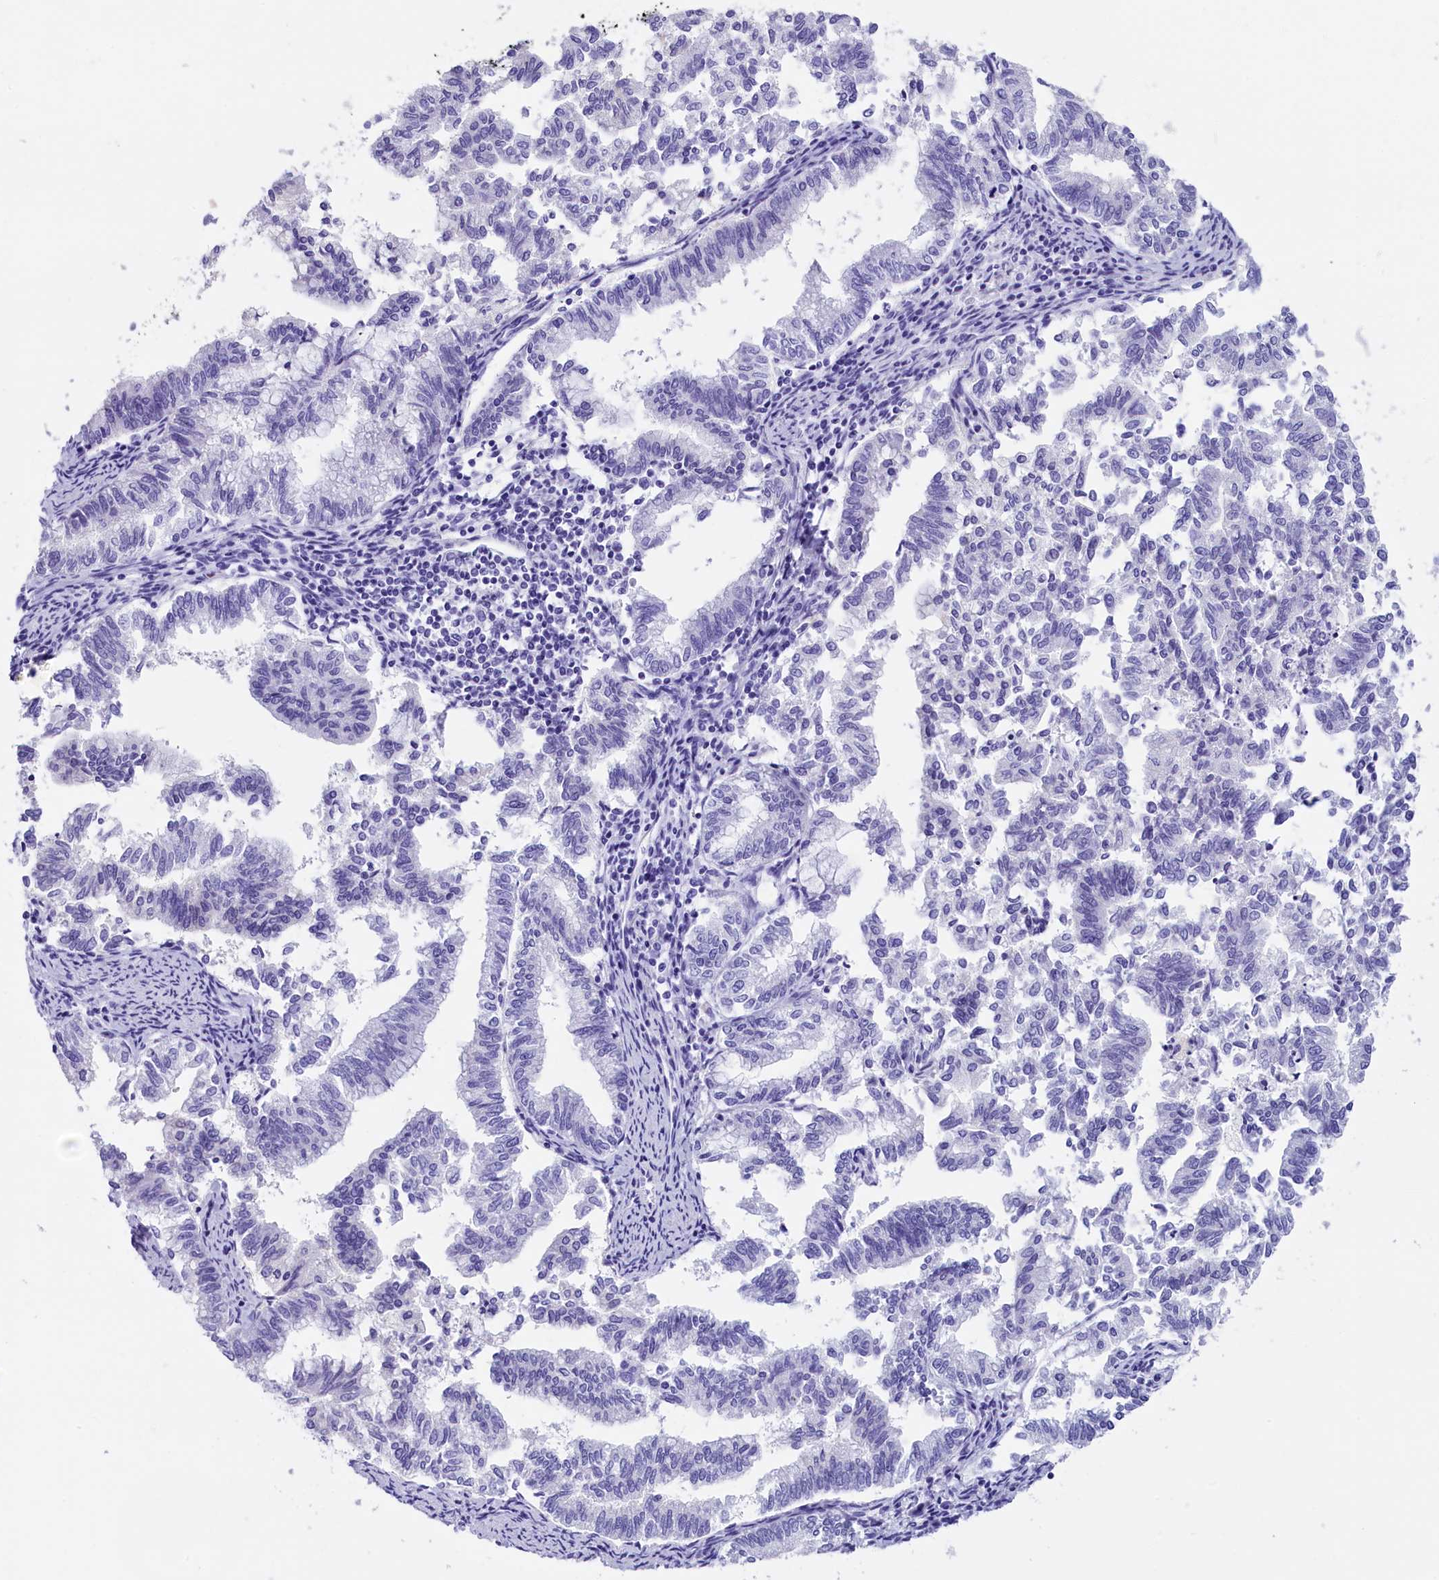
{"staining": {"intensity": "negative", "quantity": "none", "location": "none"}, "tissue": "endometrial cancer", "cell_type": "Tumor cells", "image_type": "cancer", "snomed": [{"axis": "morphology", "description": "Adenocarcinoma, NOS"}, {"axis": "topography", "description": "Endometrium"}], "caption": "Protein analysis of endometrial cancer shows no significant expression in tumor cells.", "gene": "CLC", "patient": {"sex": "female", "age": 79}}